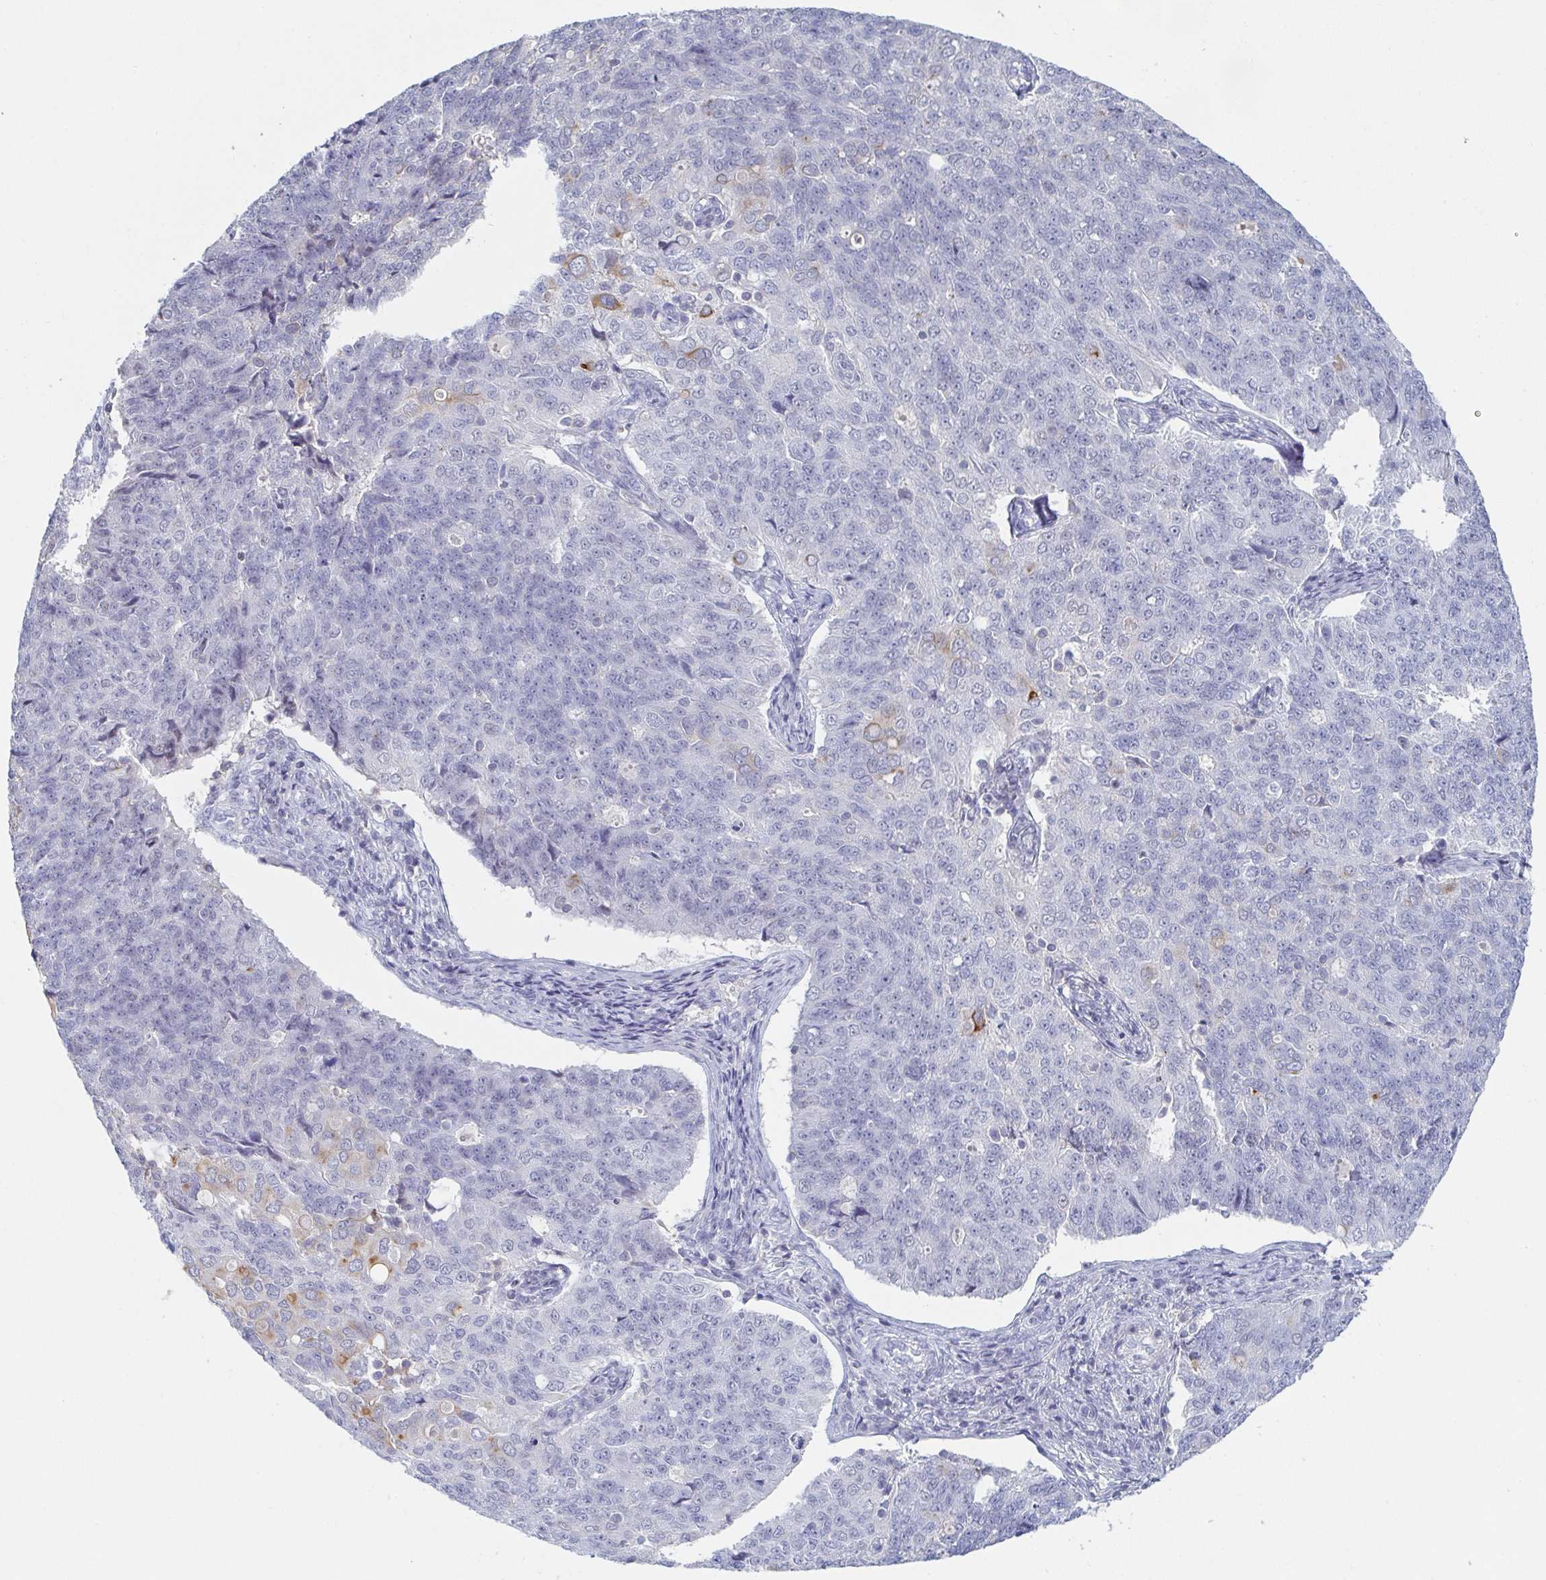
{"staining": {"intensity": "negative", "quantity": "none", "location": "none"}, "tissue": "endometrial cancer", "cell_type": "Tumor cells", "image_type": "cancer", "snomed": [{"axis": "morphology", "description": "Adenocarcinoma, NOS"}, {"axis": "topography", "description": "Endometrium"}], "caption": "Adenocarcinoma (endometrial) stained for a protein using immunohistochemistry exhibits no expression tumor cells.", "gene": "RHOV", "patient": {"sex": "female", "age": 43}}